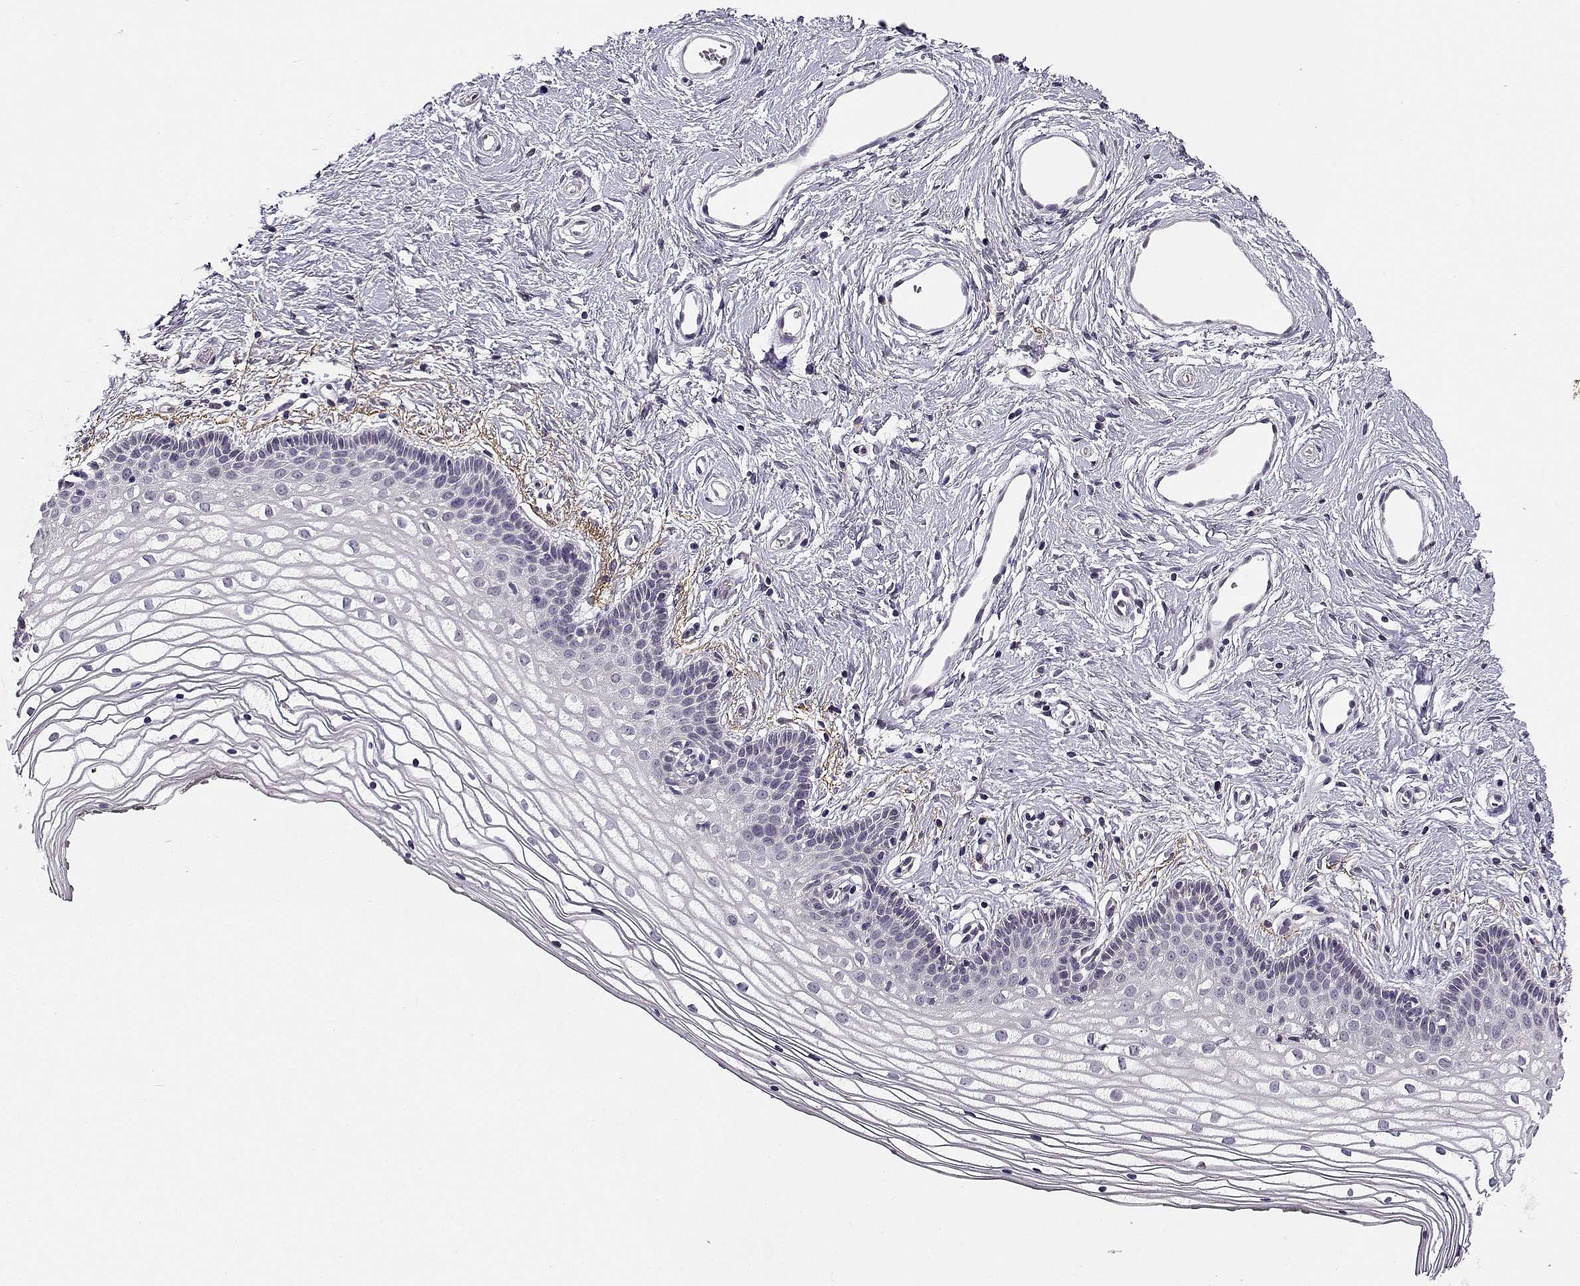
{"staining": {"intensity": "negative", "quantity": "none", "location": "none"}, "tissue": "vagina", "cell_type": "Squamous epithelial cells", "image_type": "normal", "snomed": [{"axis": "morphology", "description": "Normal tissue, NOS"}, {"axis": "topography", "description": "Vagina"}], "caption": "IHC of normal human vagina reveals no positivity in squamous epithelial cells. The staining is performed using DAB brown chromogen with nuclei counter-stained in using hematoxylin.", "gene": "TMEM145", "patient": {"sex": "female", "age": 36}}